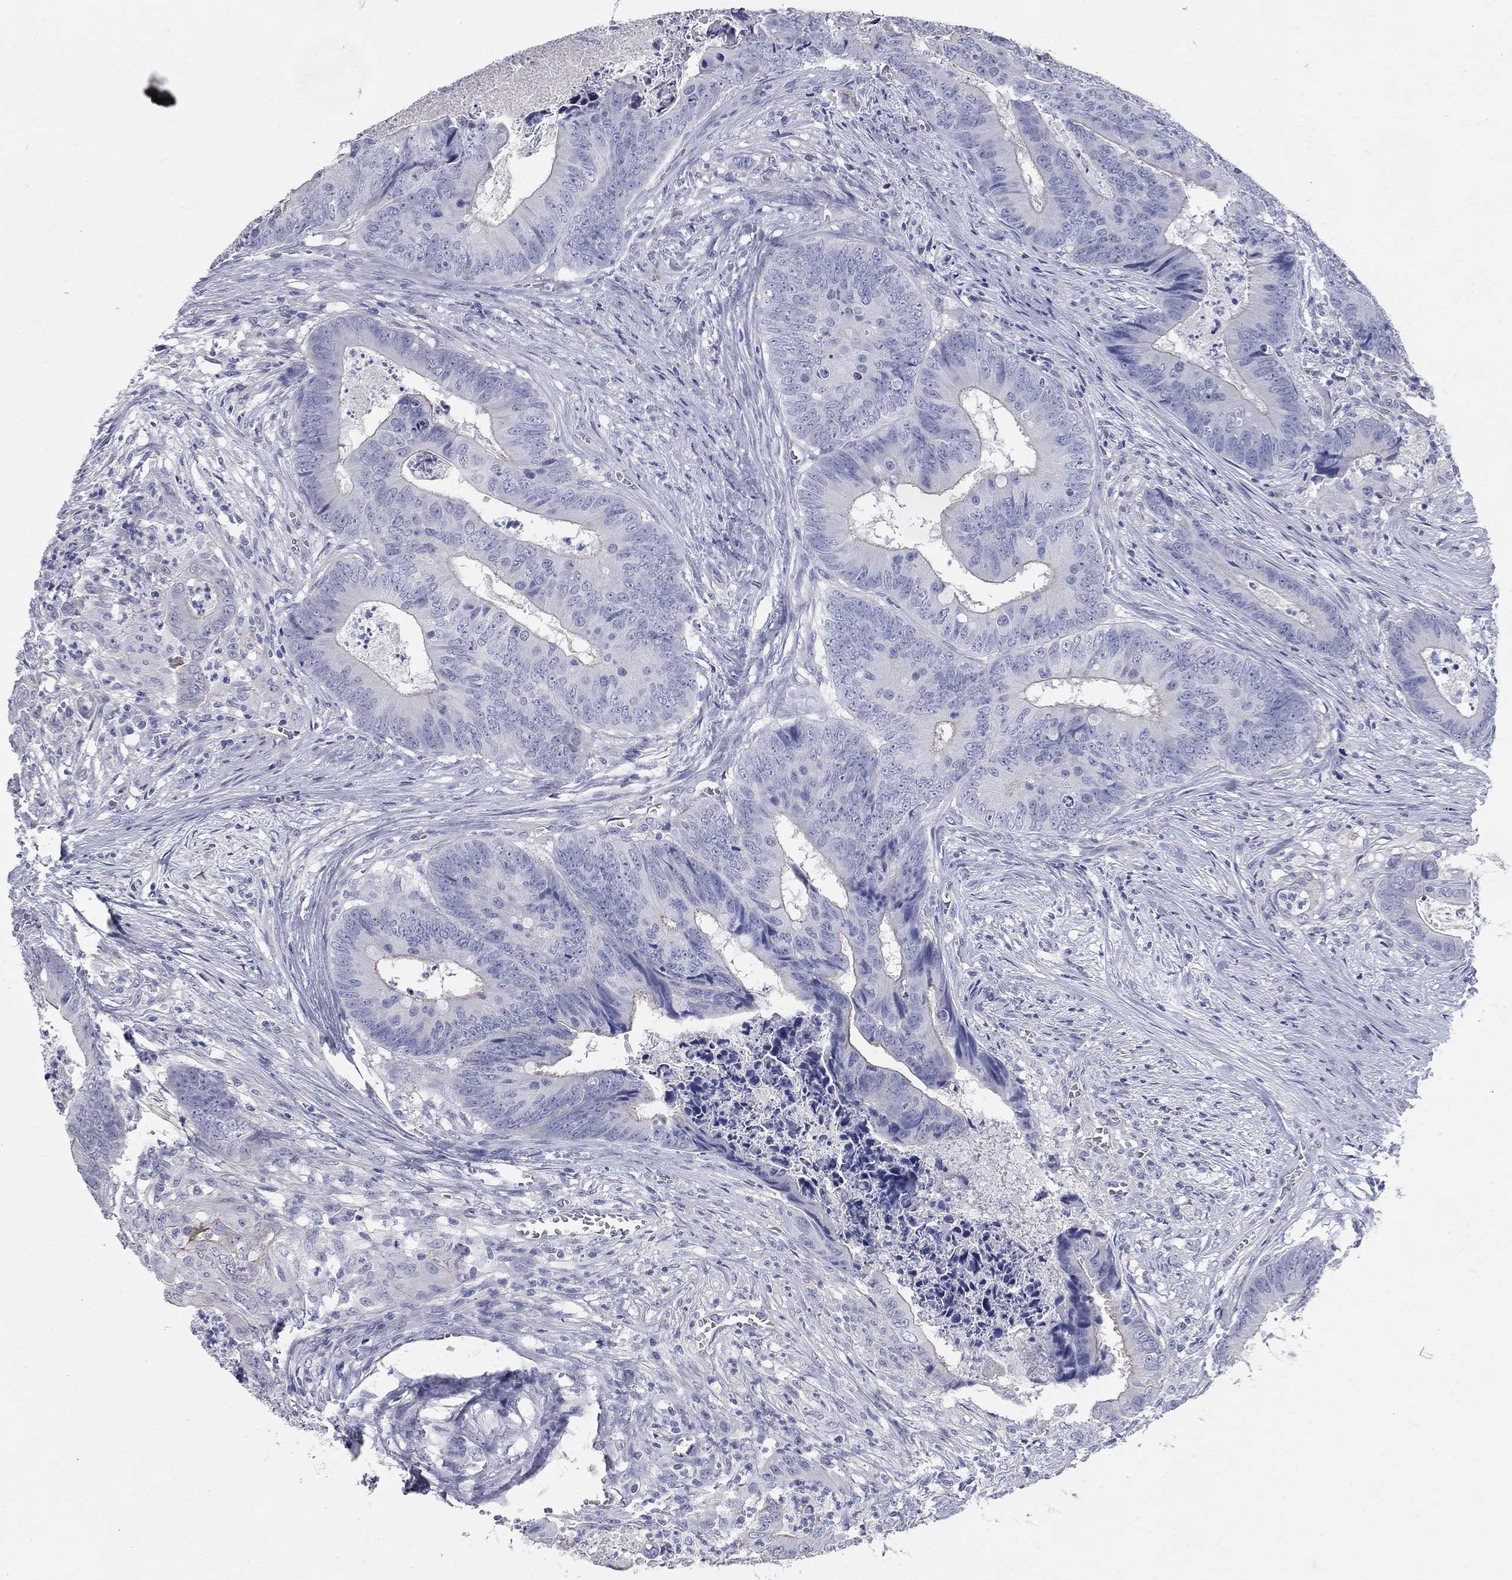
{"staining": {"intensity": "moderate", "quantity": "<25%", "location": "cytoplasmic/membranous"}, "tissue": "colorectal cancer", "cell_type": "Tumor cells", "image_type": "cancer", "snomed": [{"axis": "morphology", "description": "Adenocarcinoma, NOS"}, {"axis": "topography", "description": "Colon"}], "caption": "An IHC image of tumor tissue is shown. Protein staining in brown labels moderate cytoplasmic/membranous positivity in colorectal cancer within tumor cells.", "gene": "AOX1", "patient": {"sex": "male", "age": 84}}